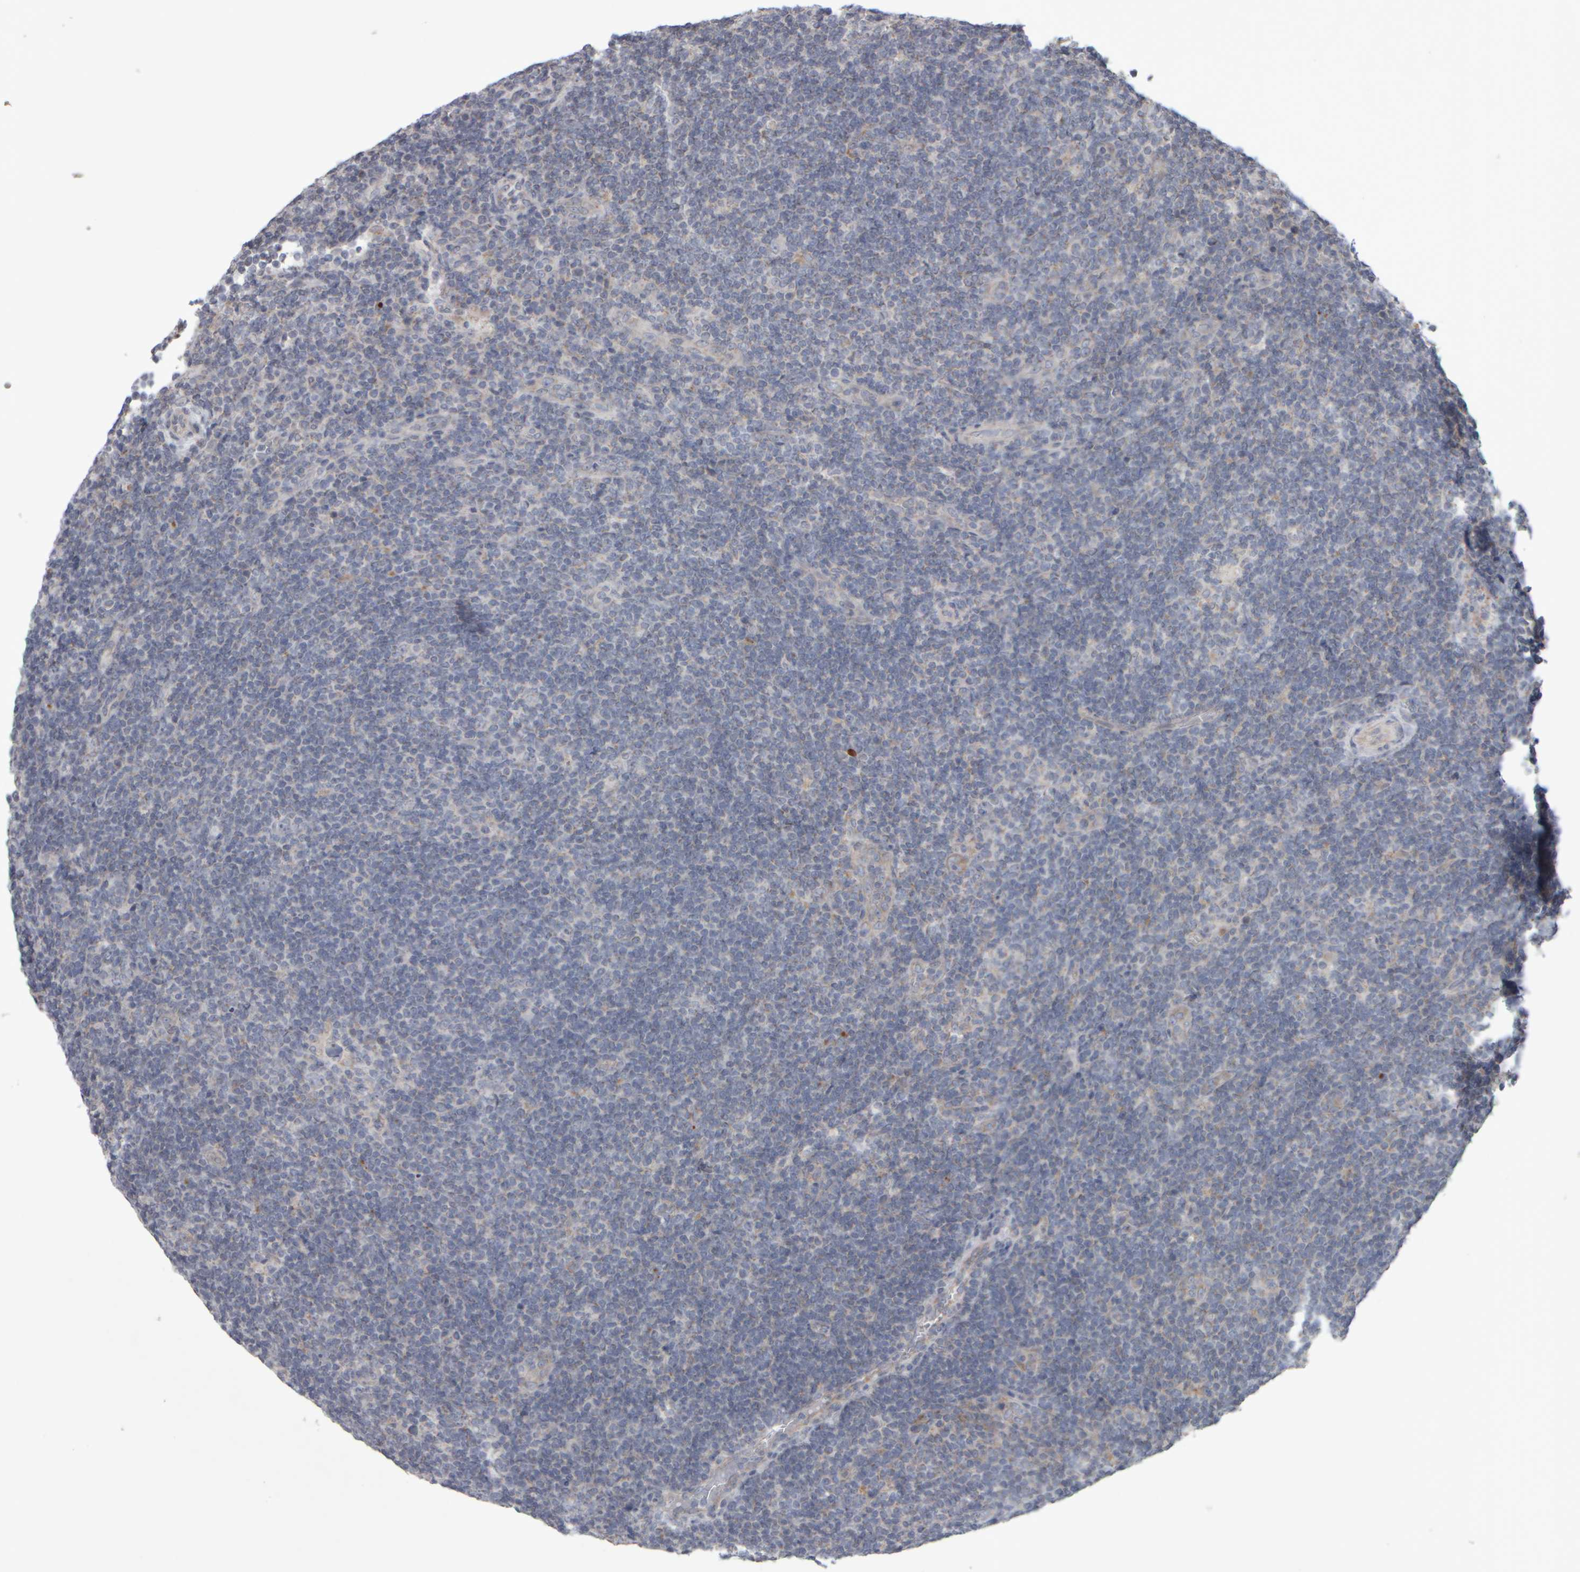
{"staining": {"intensity": "negative", "quantity": "none", "location": "none"}, "tissue": "lymphoma", "cell_type": "Tumor cells", "image_type": "cancer", "snomed": [{"axis": "morphology", "description": "Hodgkin's disease, NOS"}, {"axis": "topography", "description": "Lymph node"}], "caption": "DAB immunohistochemical staining of human Hodgkin's disease shows no significant positivity in tumor cells.", "gene": "SCO1", "patient": {"sex": "female", "age": 57}}